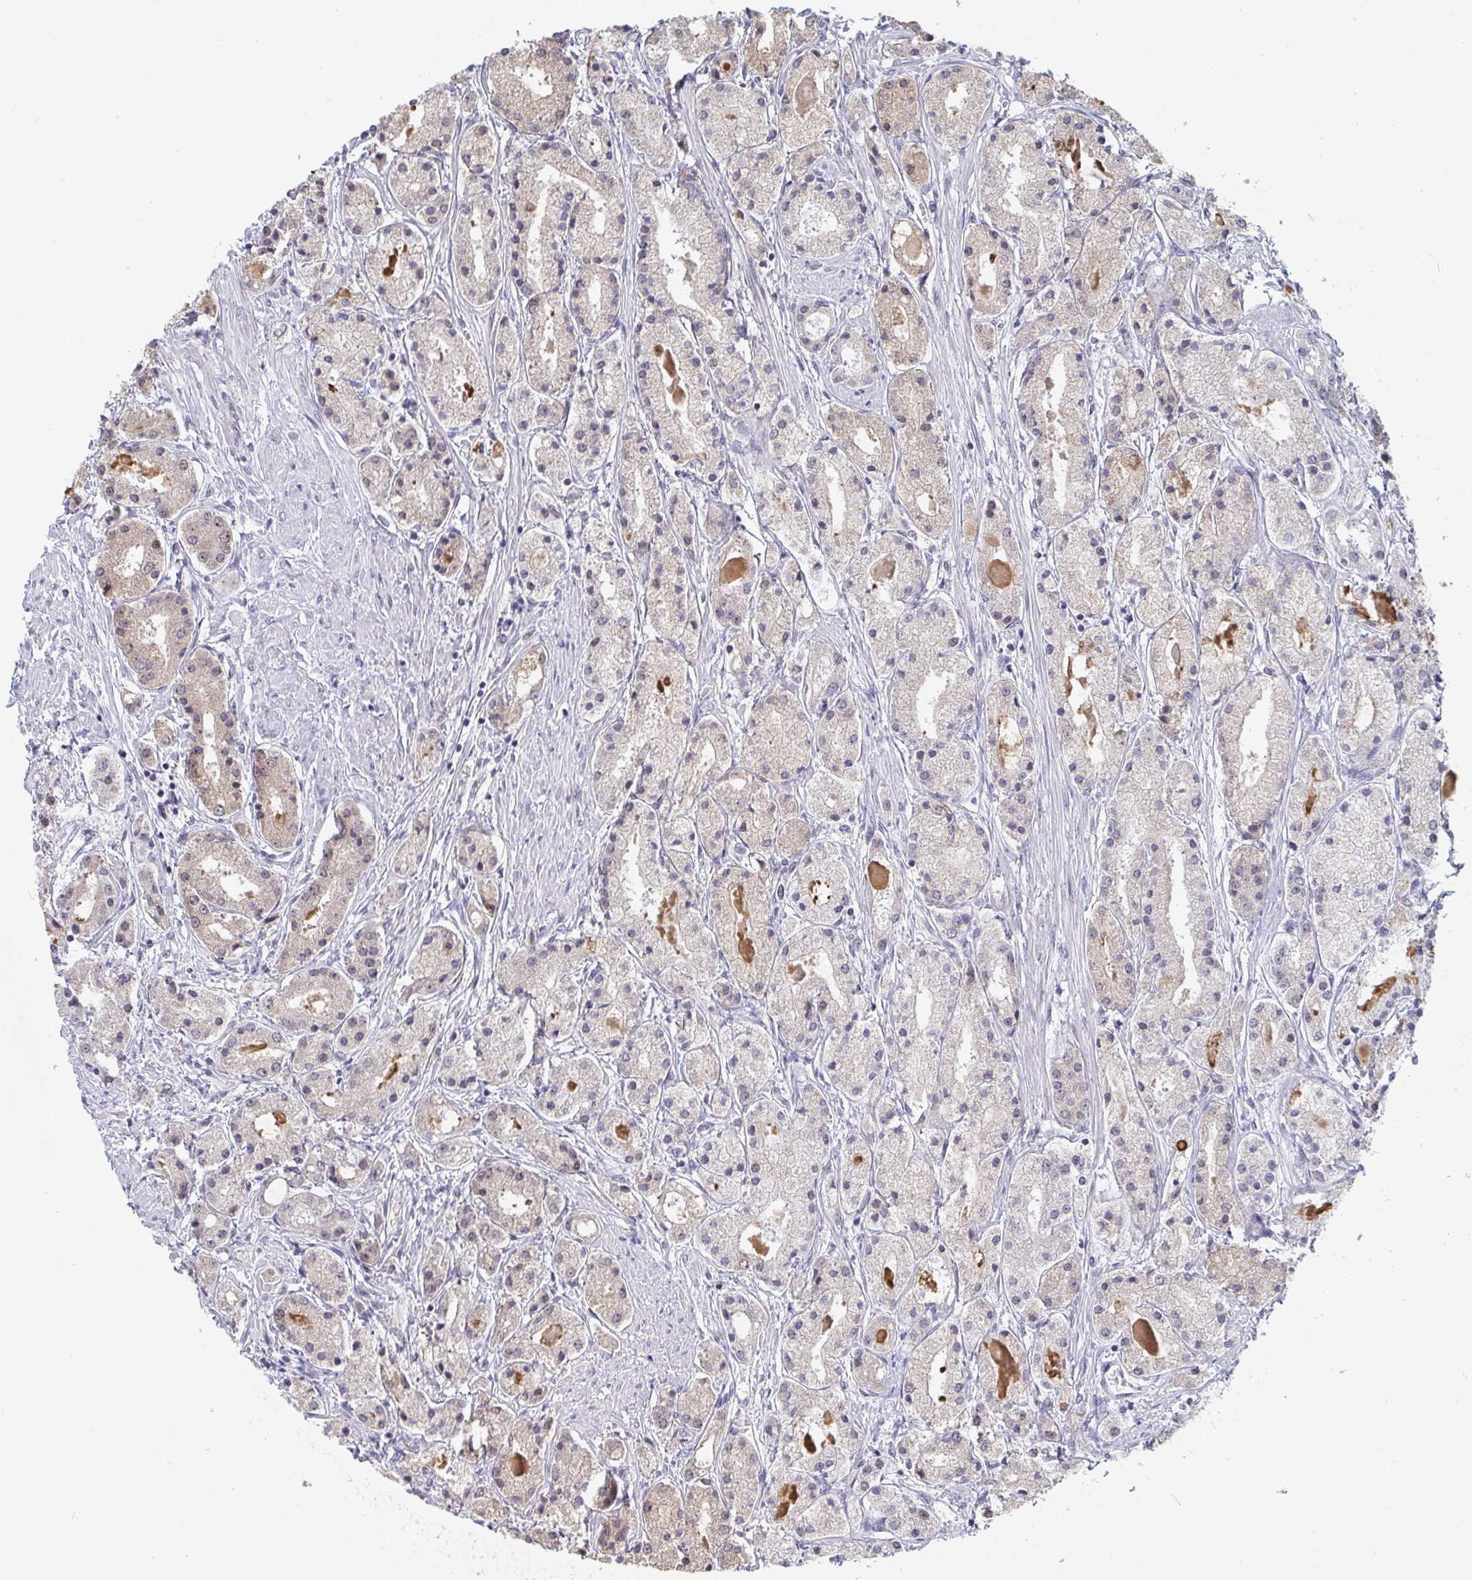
{"staining": {"intensity": "negative", "quantity": "none", "location": "none"}, "tissue": "prostate cancer", "cell_type": "Tumor cells", "image_type": "cancer", "snomed": [{"axis": "morphology", "description": "Adenocarcinoma, High grade"}, {"axis": "topography", "description": "Prostate"}], "caption": "Adenocarcinoma (high-grade) (prostate) was stained to show a protein in brown. There is no significant staining in tumor cells.", "gene": "TRIP12", "patient": {"sex": "male", "age": 67}}